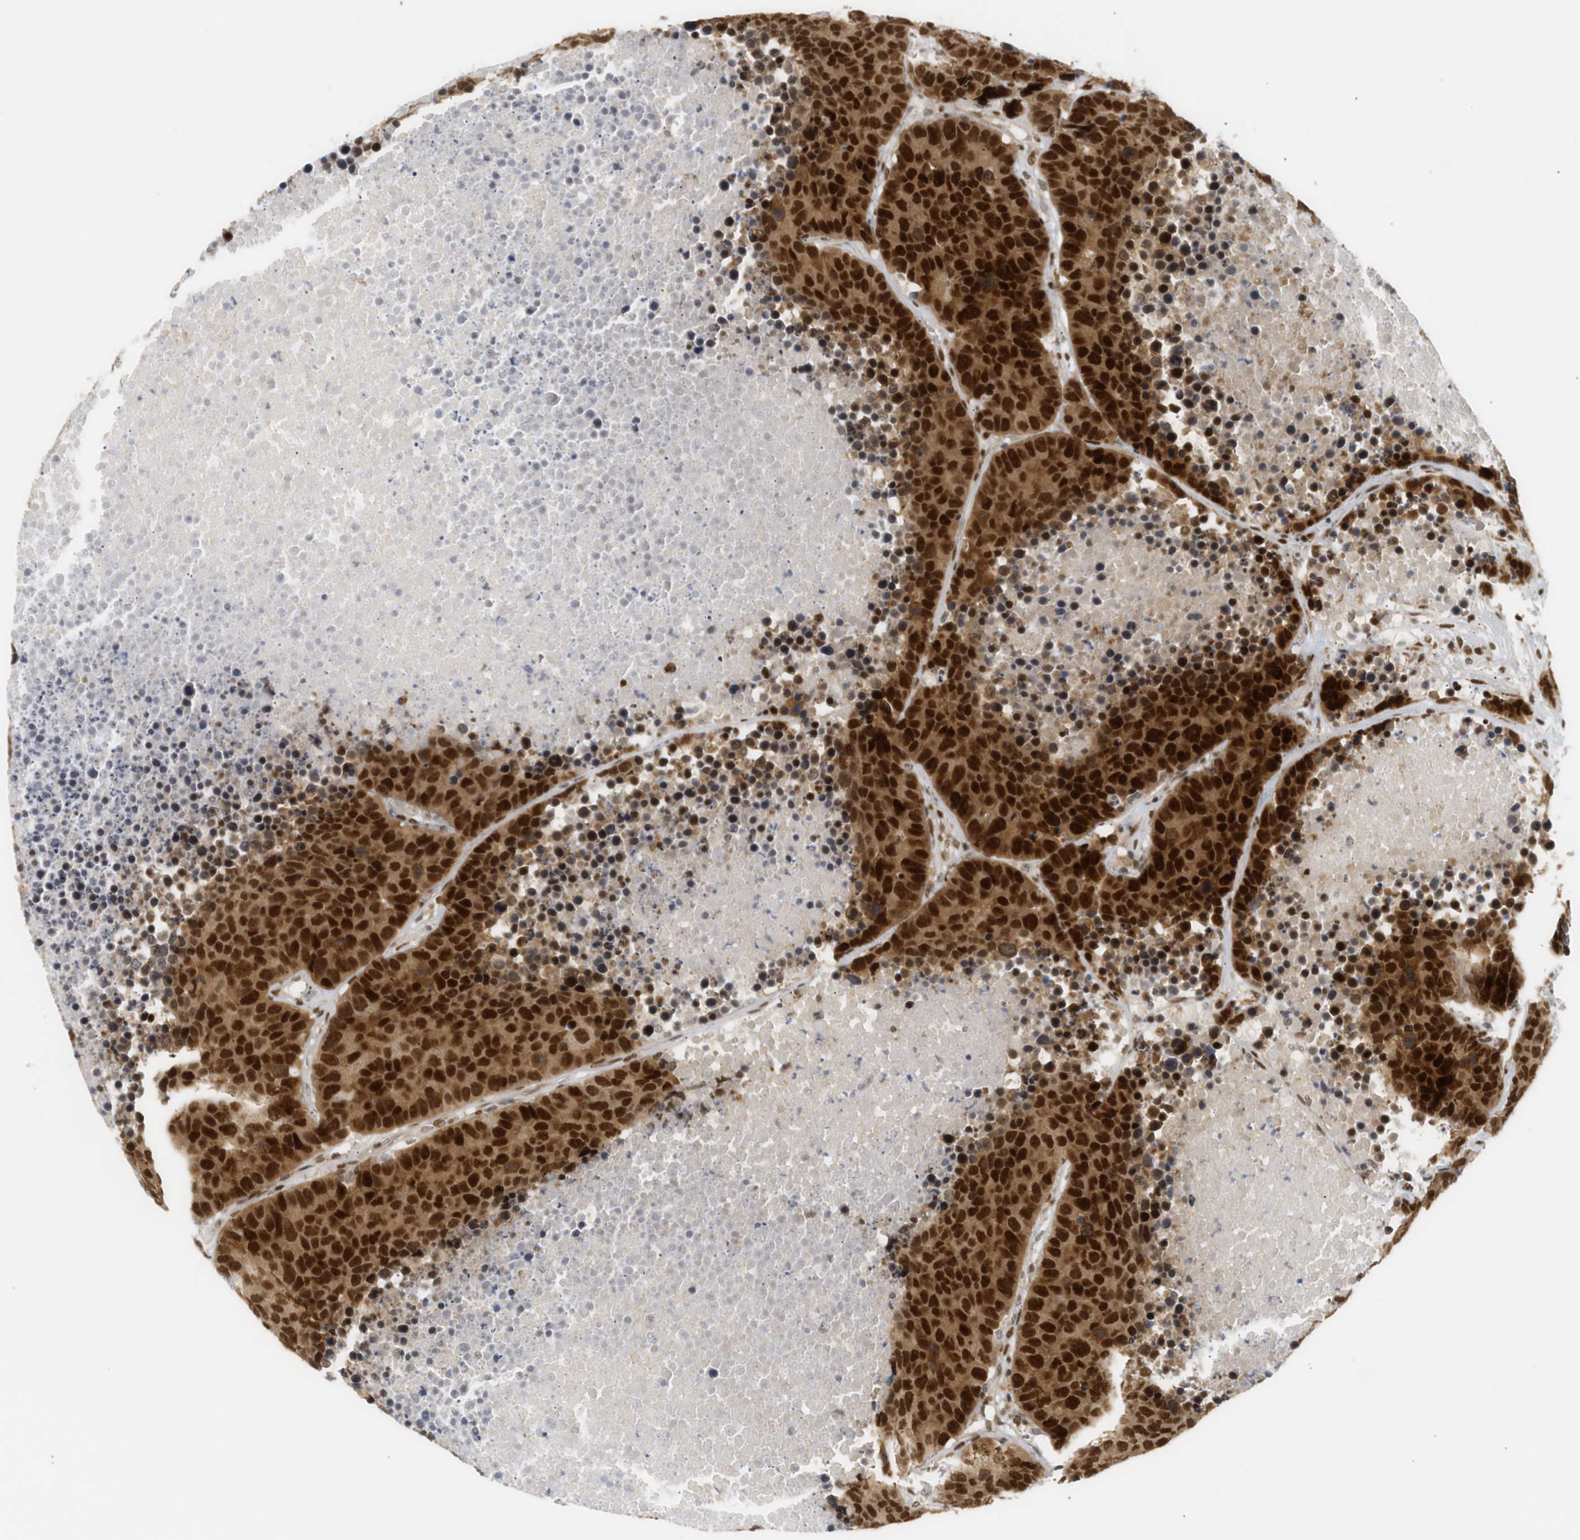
{"staining": {"intensity": "strong", "quantity": ">75%", "location": "cytoplasmic/membranous,nuclear"}, "tissue": "carcinoid", "cell_type": "Tumor cells", "image_type": "cancer", "snomed": [{"axis": "morphology", "description": "Carcinoid, malignant, NOS"}, {"axis": "topography", "description": "Lung"}], "caption": "Brown immunohistochemical staining in carcinoid exhibits strong cytoplasmic/membranous and nuclear staining in about >75% of tumor cells.", "gene": "SSBP2", "patient": {"sex": "male", "age": 60}}